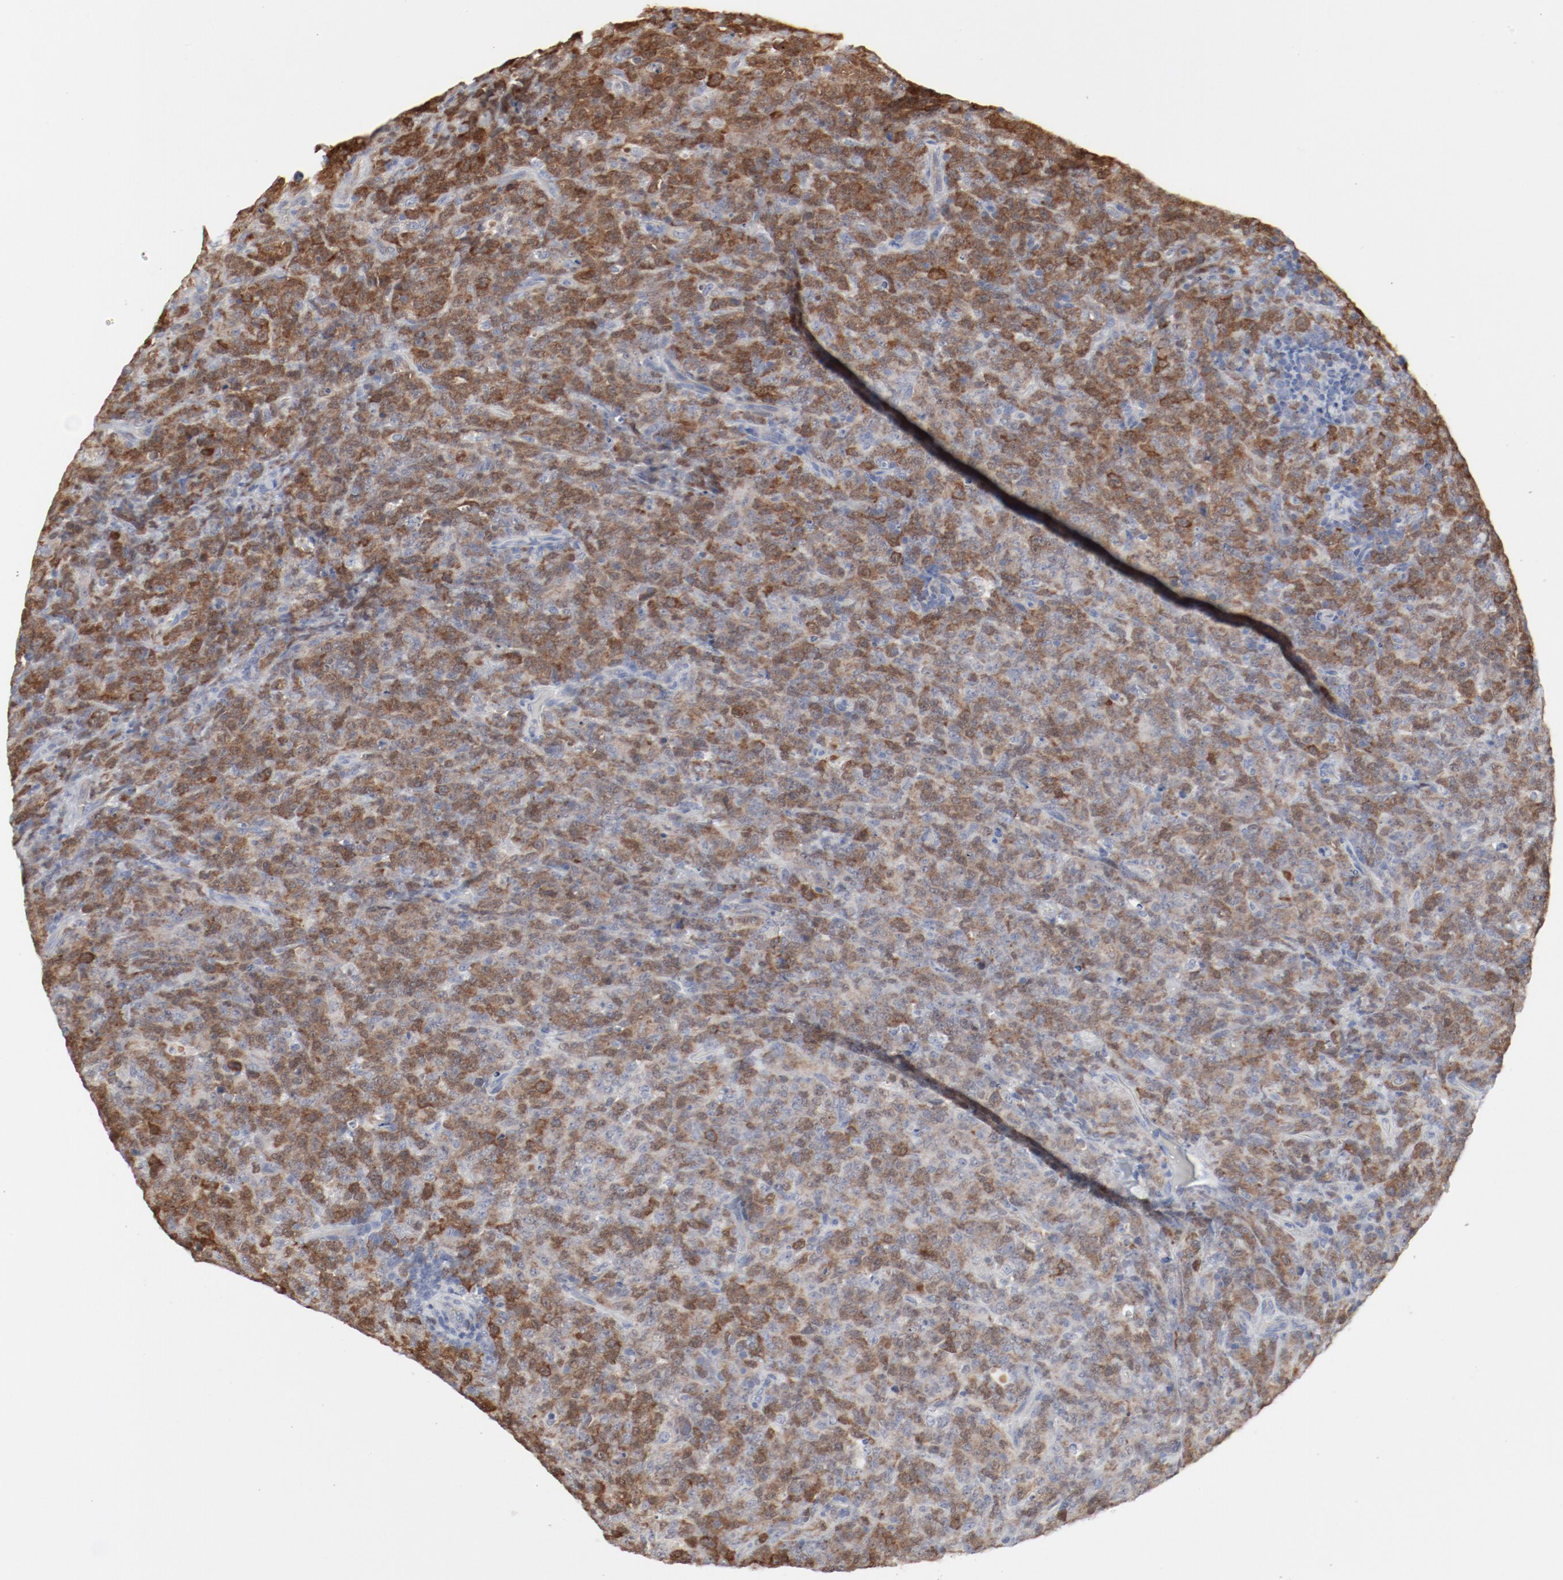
{"staining": {"intensity": "moderate", "quantity": ">75%", "location": "cytoplasmic/membranous,nuclear"}, "tissue": "lymphoma", "cell_type": "Tumor cells", "image_type": "cancer", "snomed": [{"axis": "morphology", "description": "Malignant lymphoma, non-Hodgkin's type, High grade"}, {"axis": "topography", "description": "Tonsil"}], "caption": "Human lymphoma stained with a brown dye shows moderate cytoplasmic/membranous and nuclear positive staining in about >75% of tumor cells.", "gene": "CDK1", "patient": {"sex": "female", "age": 36}}